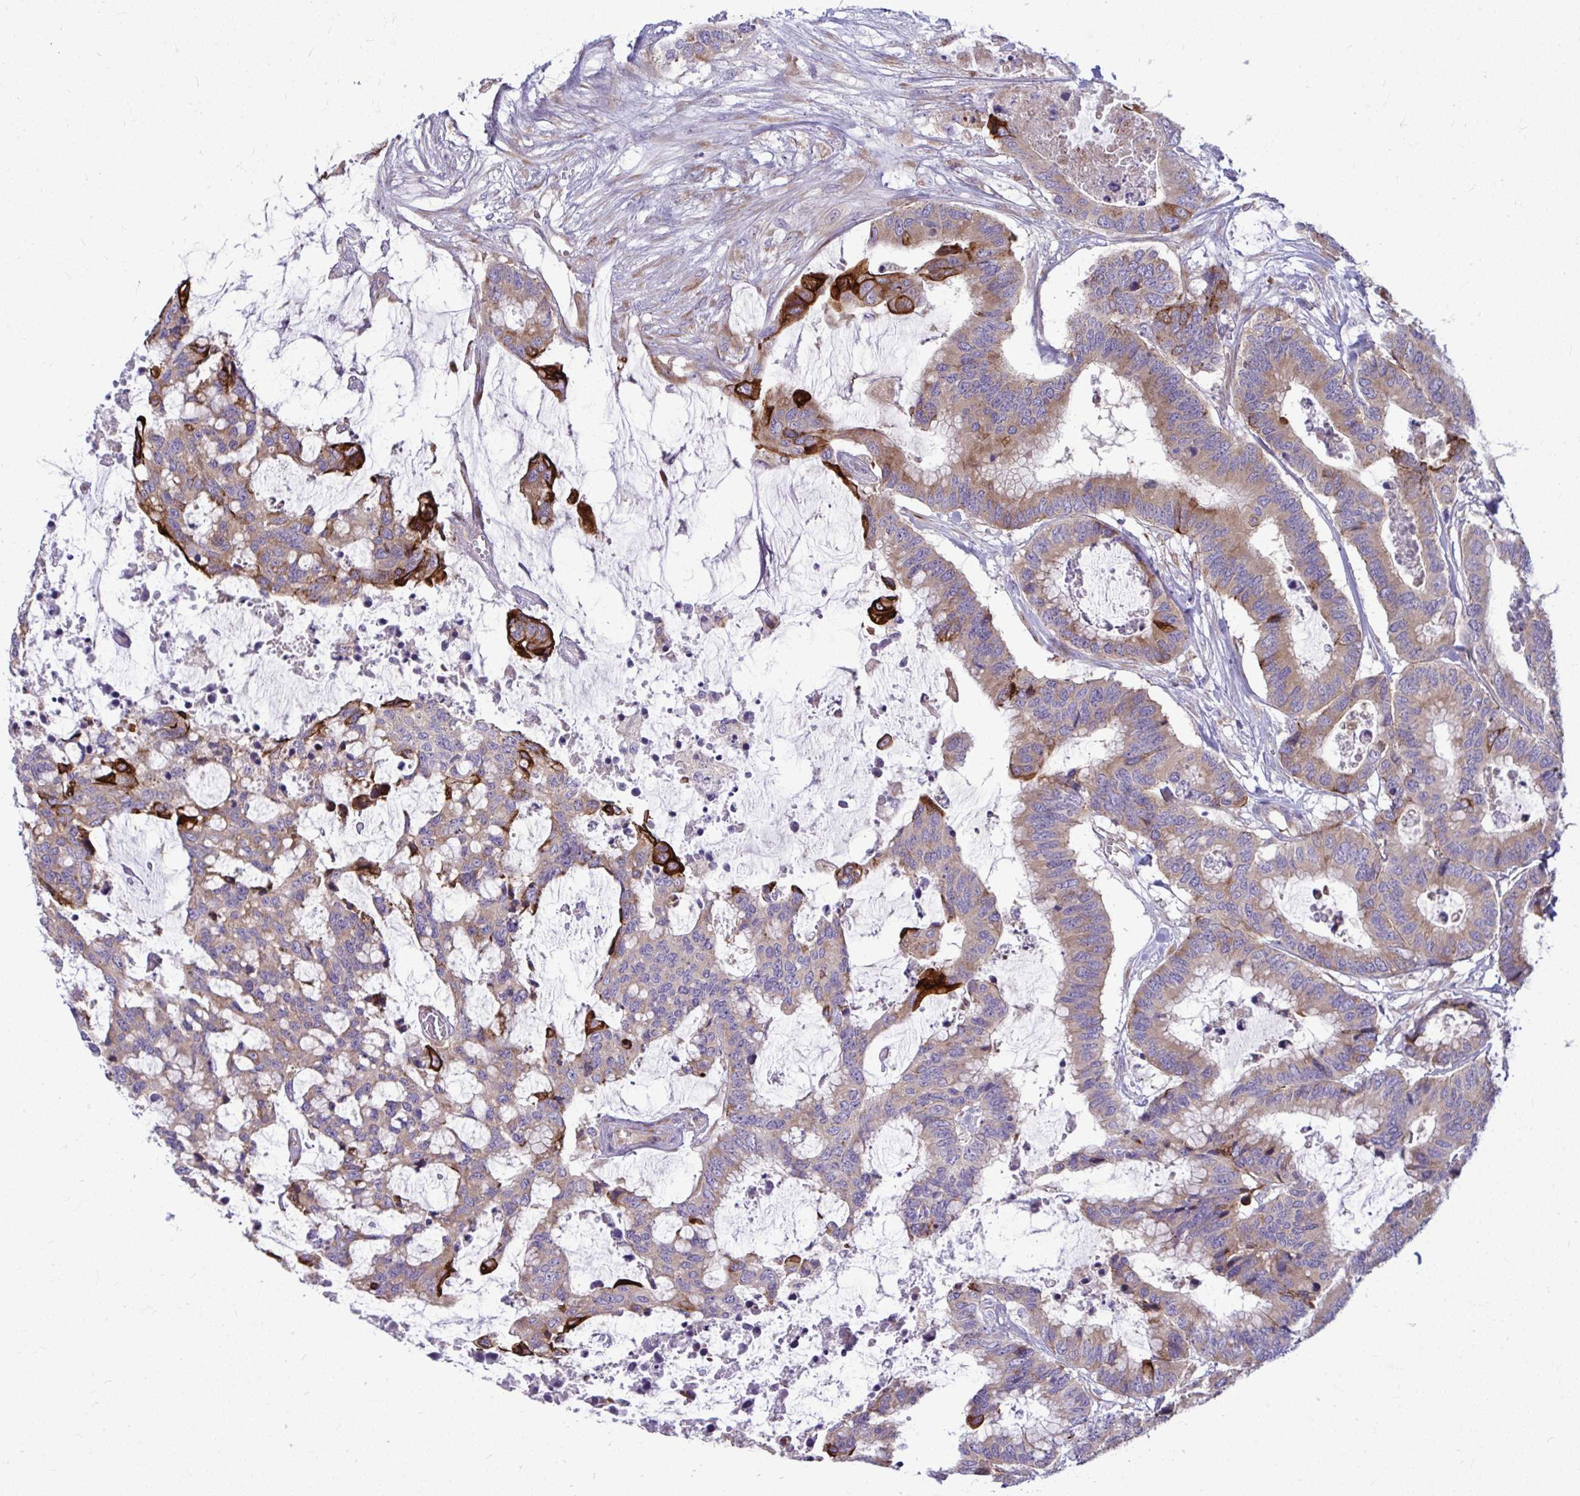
{"staining": {"intensity": "strong", "quantity": "<25%", "location": "cytoplasmic/membranous"}, "tissue": "colorectal cancer", "cell_type": "Tumor cells", "image_type": "cancer", "snomed": [{"axis": "morphology", "description": "Adenocarcinoma, NOS"}, {"axis": "topography", "description": "Rectum"}], "caption": "Strong cytoplasmic/membranous expression for a protein is identified in about <25% of tumor cells of colorectal cancer using immunohistochemistry.", "gene": "GFPT2", "patient": {"sex": "female", "age": 59}}